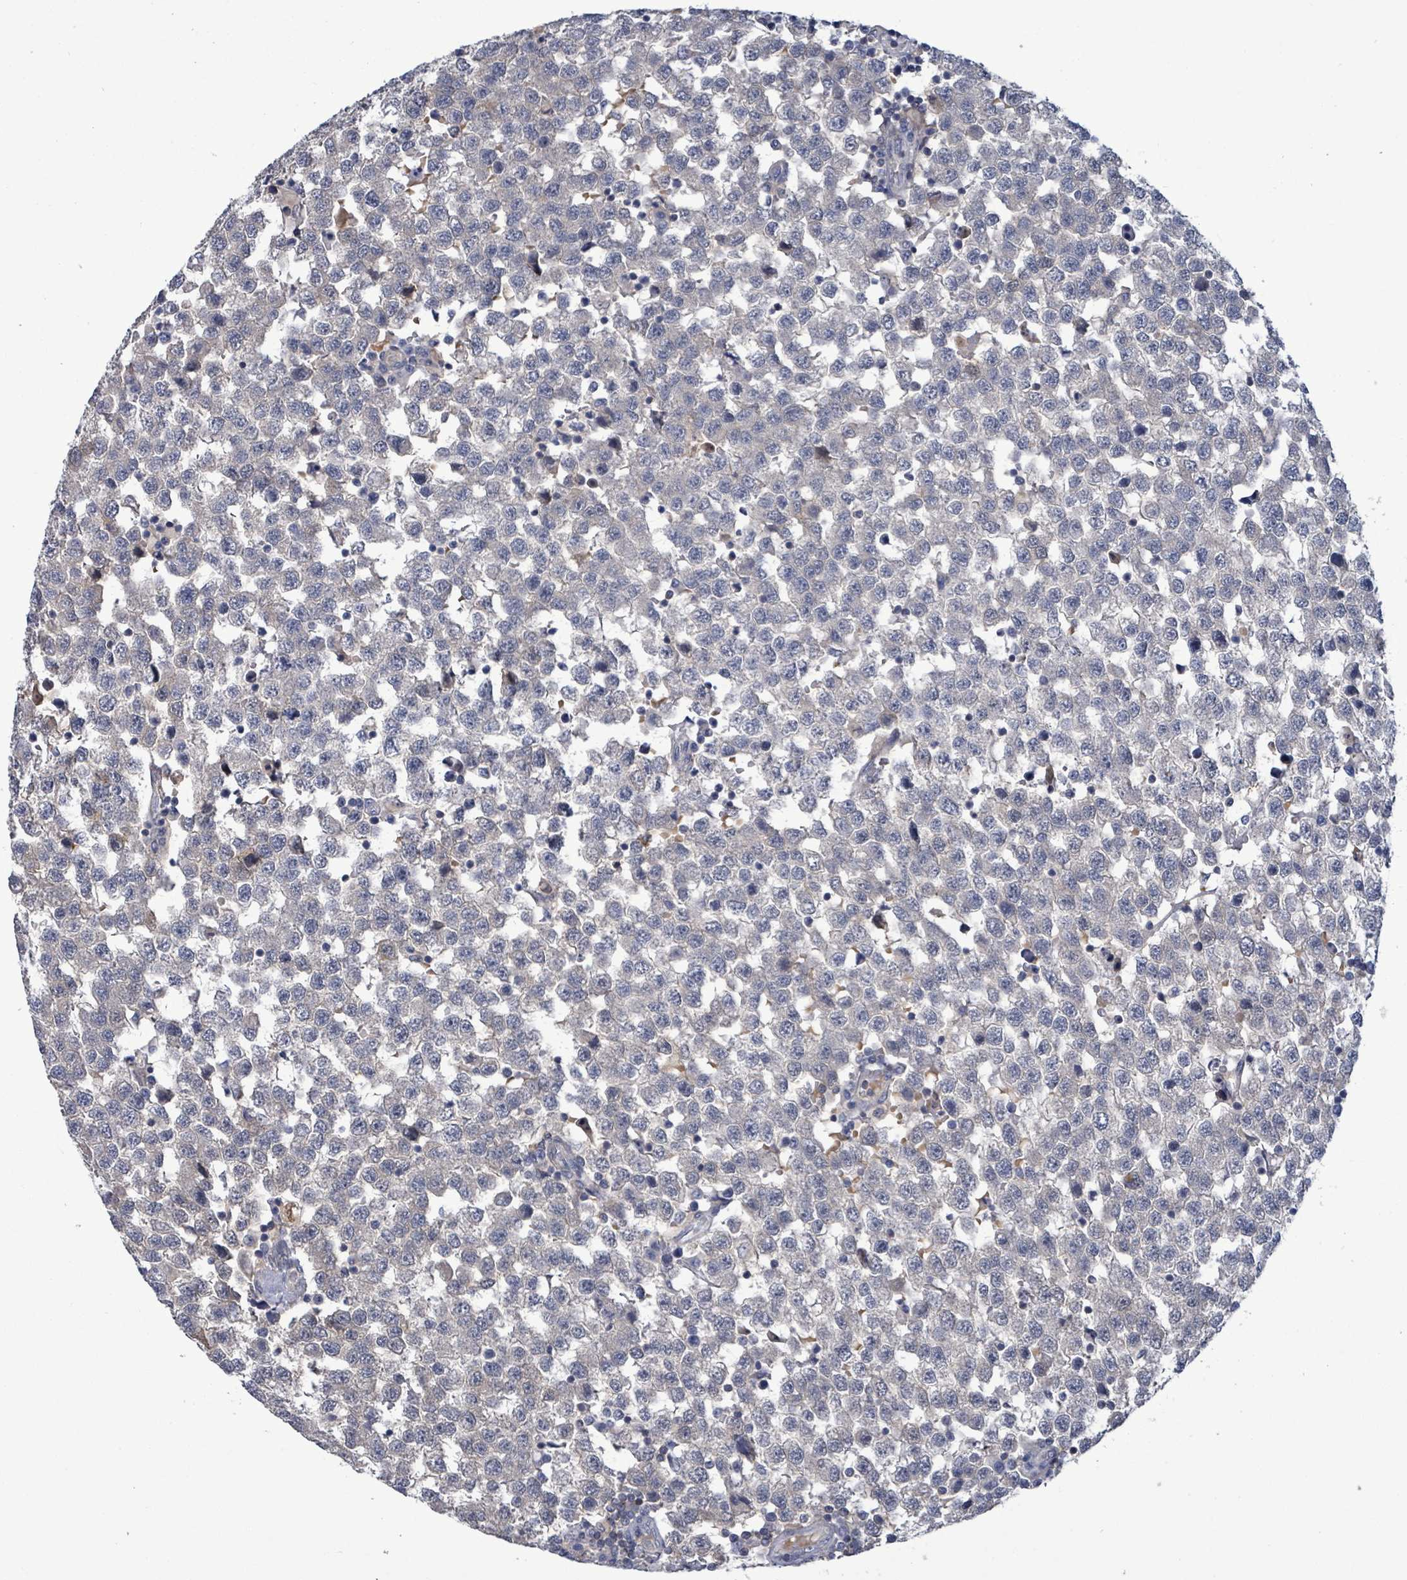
{"staining": {"intensity": "negative", "quantity": "none", "location": "none"}, "tissue": "testis cancer", "cell_type": "Tumor cells", "image_type": "cancer", "snomed": [{"axis": "morphology", "description": "Seminoma, NOS"}, {"axis": "topography", "description": "Testis"}], "caption": "An immunohistochemistry image of seminoma (testis) is shown. There is no staining in tumor cells of seminoma (testis).", "gene": "AMMECR1", "patient": {"sex": "male", "age": 34}}